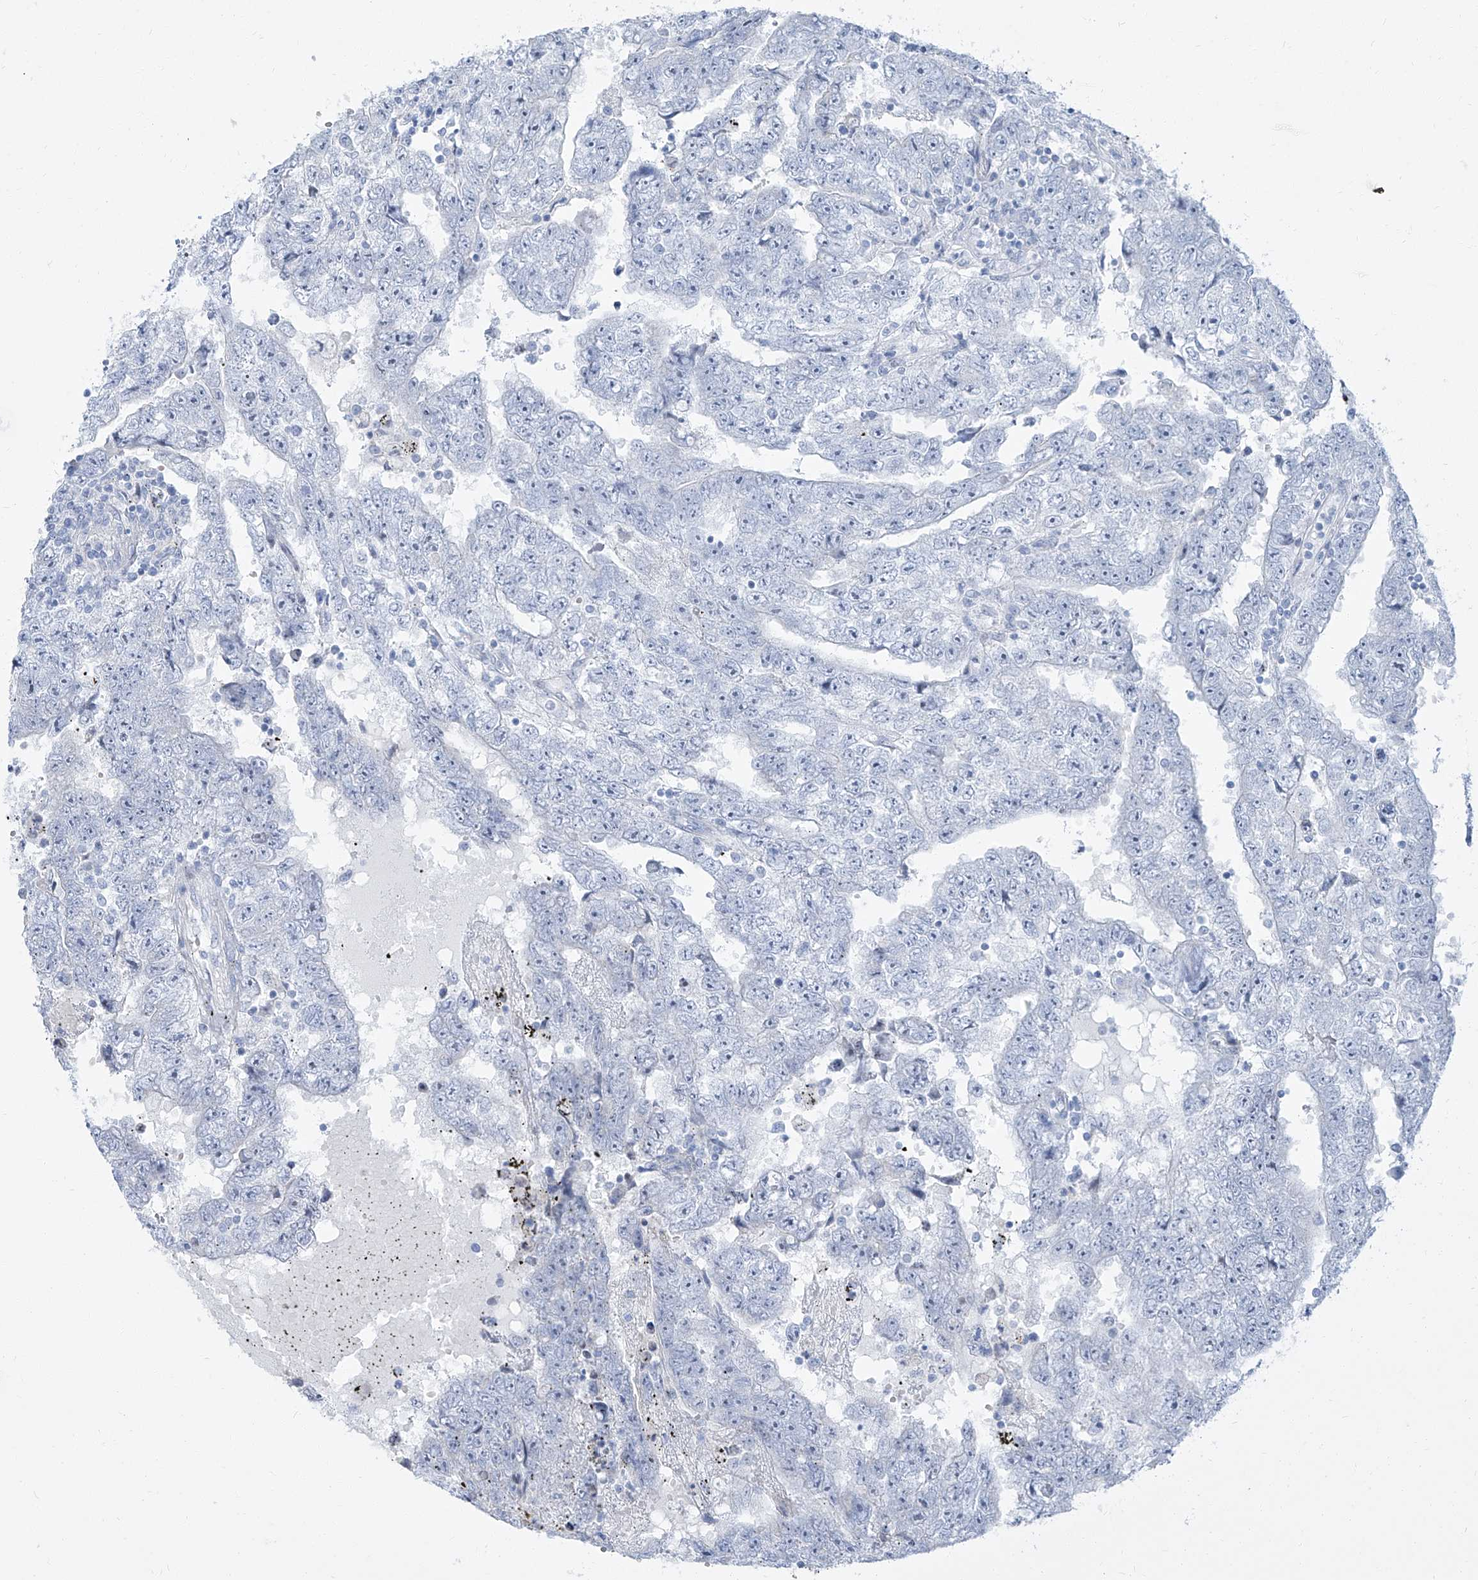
{"staining": {"intensity": "negative", "quantity": "none", "location": "none"}, "tissue": "testis cancer", "cell_type": "Tumor cells", "image_type": "cancer", "snomed": [{"axis": "morphology", "description": "Carcinoma, Embryonal, NOS"}, {"axis": "topography", "description": "Testis"}], "caption": "DAB (3,3'-diaminobenzidine) immunohistochemical staining of testis cancer (embryonal carcinoma) exhibits no significant expression in tumor cells.", "gene": "TXLNB", "patient": {"sex": "male", "age": 25}}